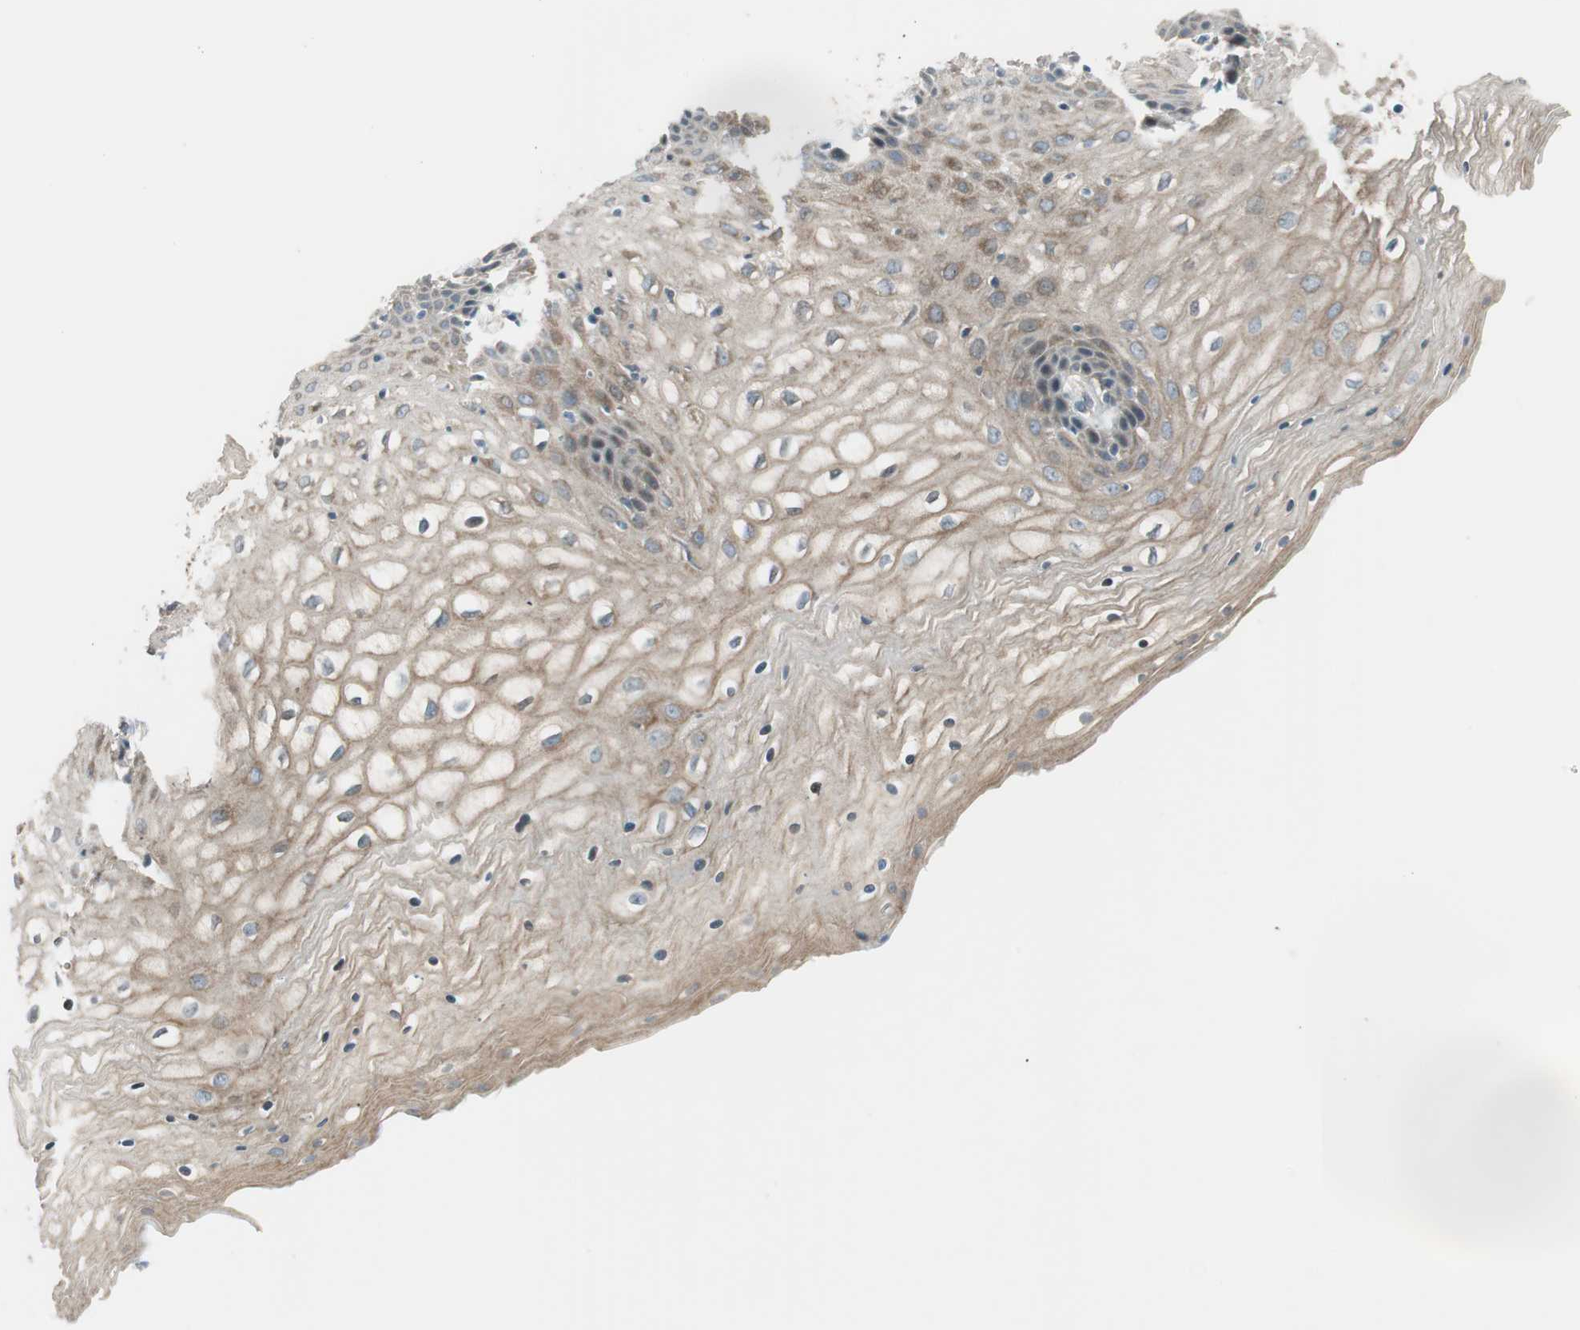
{"staining": {"intensity": "weak", "quantity": ">75%", "location": "cytoplasmic/membranous"}, "tissue": "vagina", "cell_type": "Squamous epithelial cells", "image_type": "normal", "snomed": [{"axis": "morphology", "description": "Normal tissue, NOS"}, {"axis": "topography", "description": "Vagina"}], "caption": "Protein expression analysis of unremarkable vagina reveals weak cytoplasmic/membranous positivity in approximately >75% of squamous epithelial cells. (Brightfield microscopy of DAB IHC at high magnification).", "gene": "CGRRF1", "patient": {"sex": "female", "age": 34}}